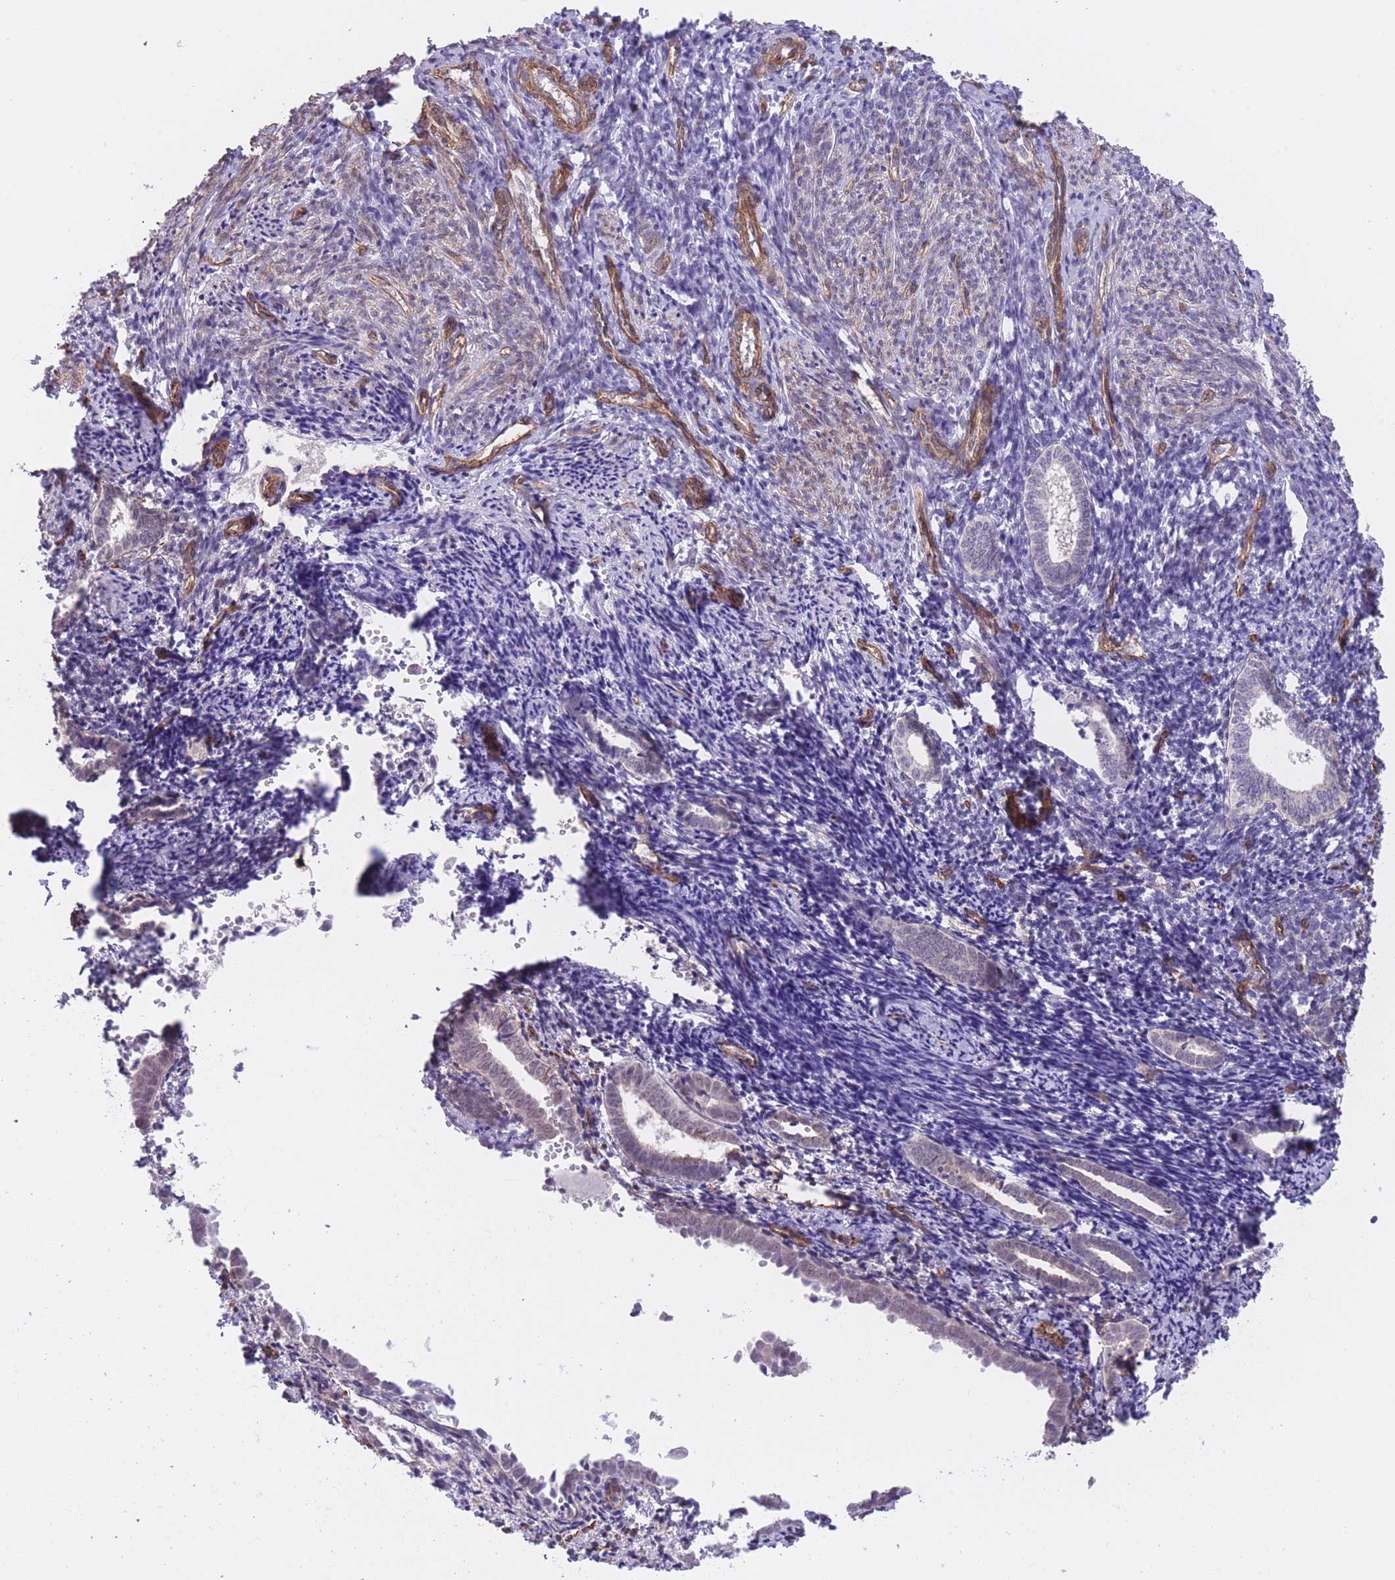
{"staining": {"intensity": "negative", "quantity": "none", "location": "none"}, "tissue": "endometrium", "cell_type": "Cells in endometrial stroma", "image_type": "normal", "snomed": [{"axis": "morphology", "description": "Normal tissue, NOS"}, {"axis": "topography", "description": "Endometrium"}], "caption": "Cells in endometrial stroma are negative for protein expression in benign human endometrium. (Stains: DAB immunohistochemistry (IHC) with hematoxylin counter stain, Microscopy: brightfield microscopy at high magnification).", "gene": "QTRT1", "patient": {"sex": "female", "age": 54}}